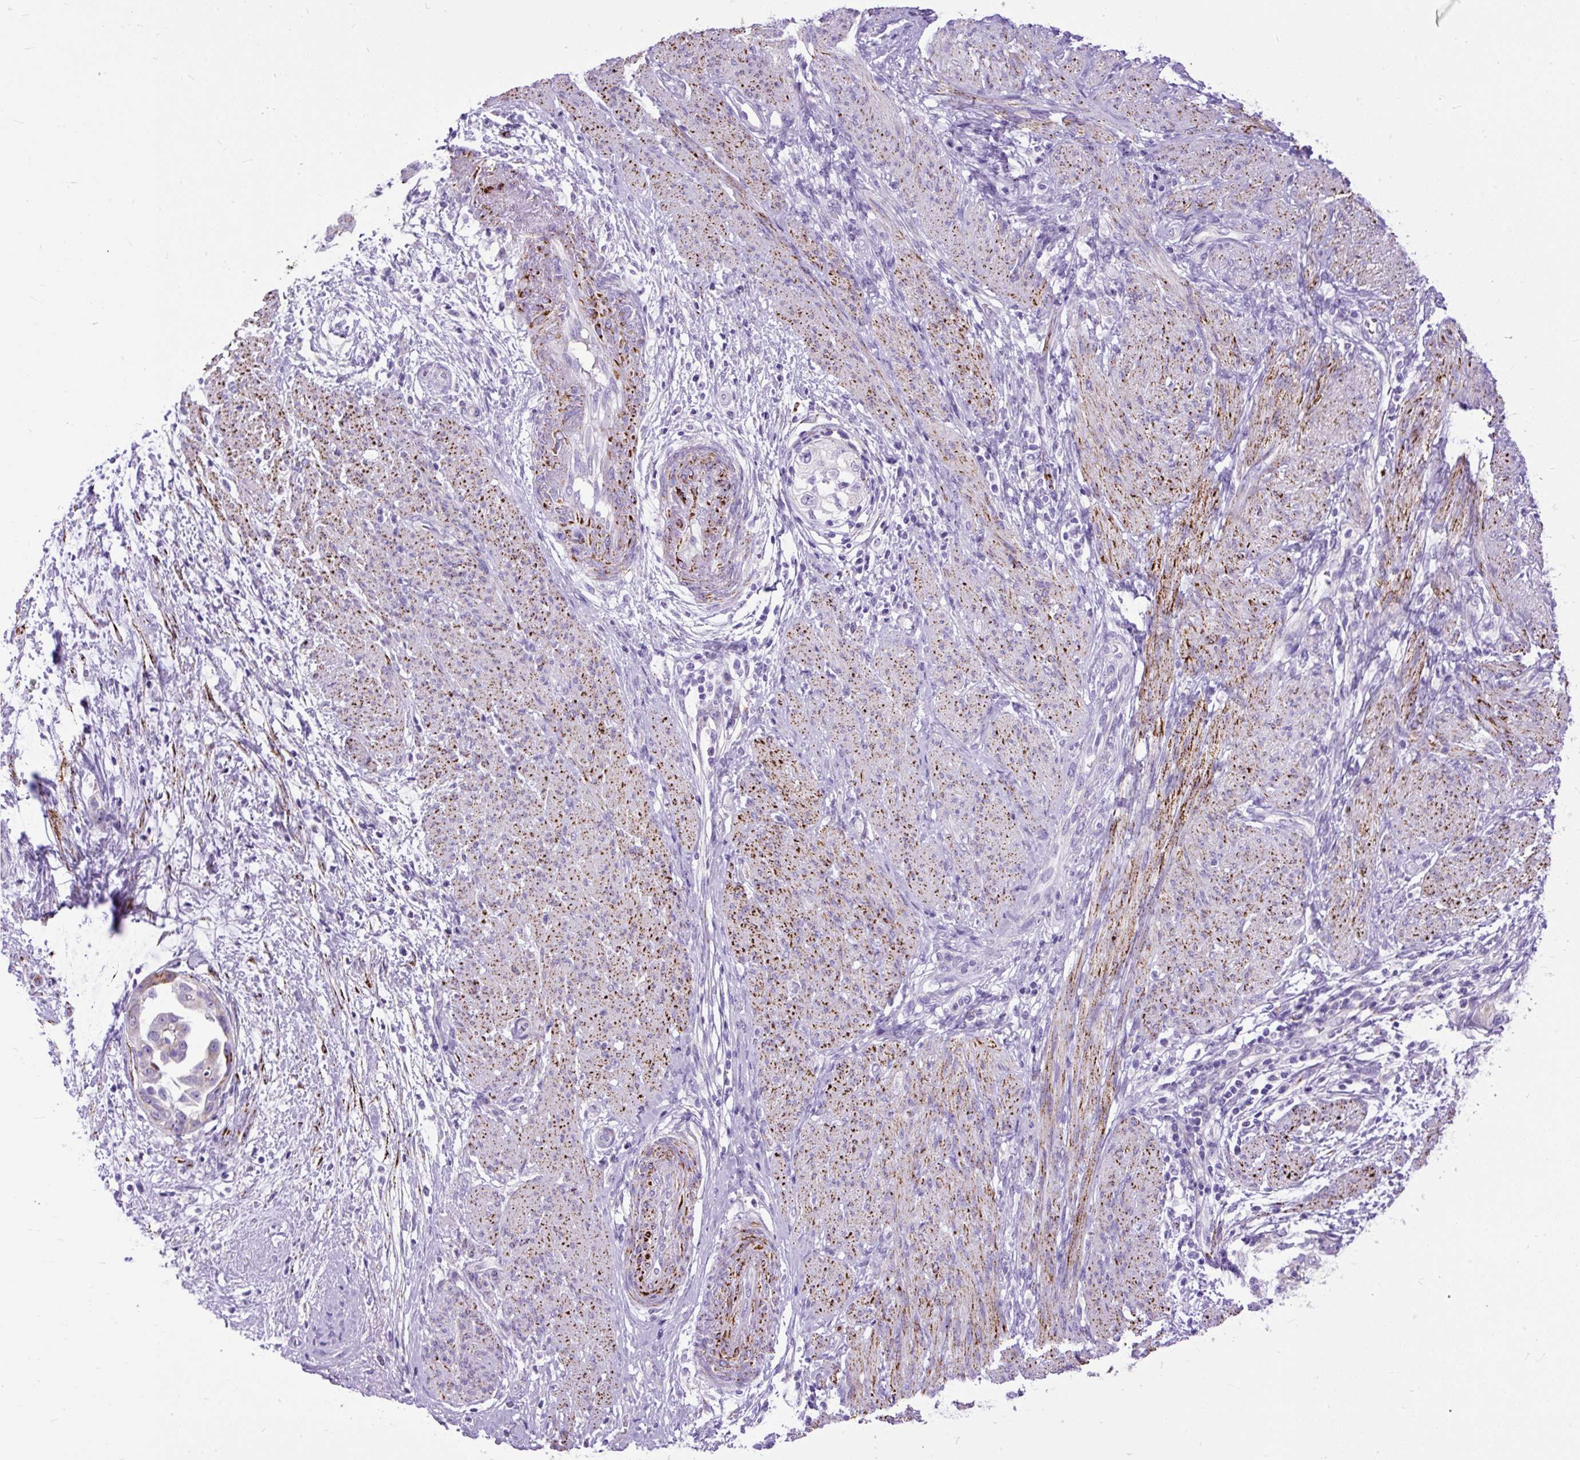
{"staining": {"intensity": "weak", "quantity": "<25%", "location": "cytoplasmic/membranous"}, "tissue": "endometrial cancer", "cell_type": "Tumor cells", "image_type": "cancer", "snomed": [{"axis": "morphology", "description": "Adenocarcinoma, NOS"}, {"axis": "topography", "description": "Endometrium"}], "caption": "Endometrial cancer (adenocarcinoma) was stained to show a protein in brown. There is no significant staining in tumor cells. (Brightfield microscopy of DAB immunohistochemistry at high magnification).", "gene": "ZNF256", "patient": {"sex": "female", "age": 85}}